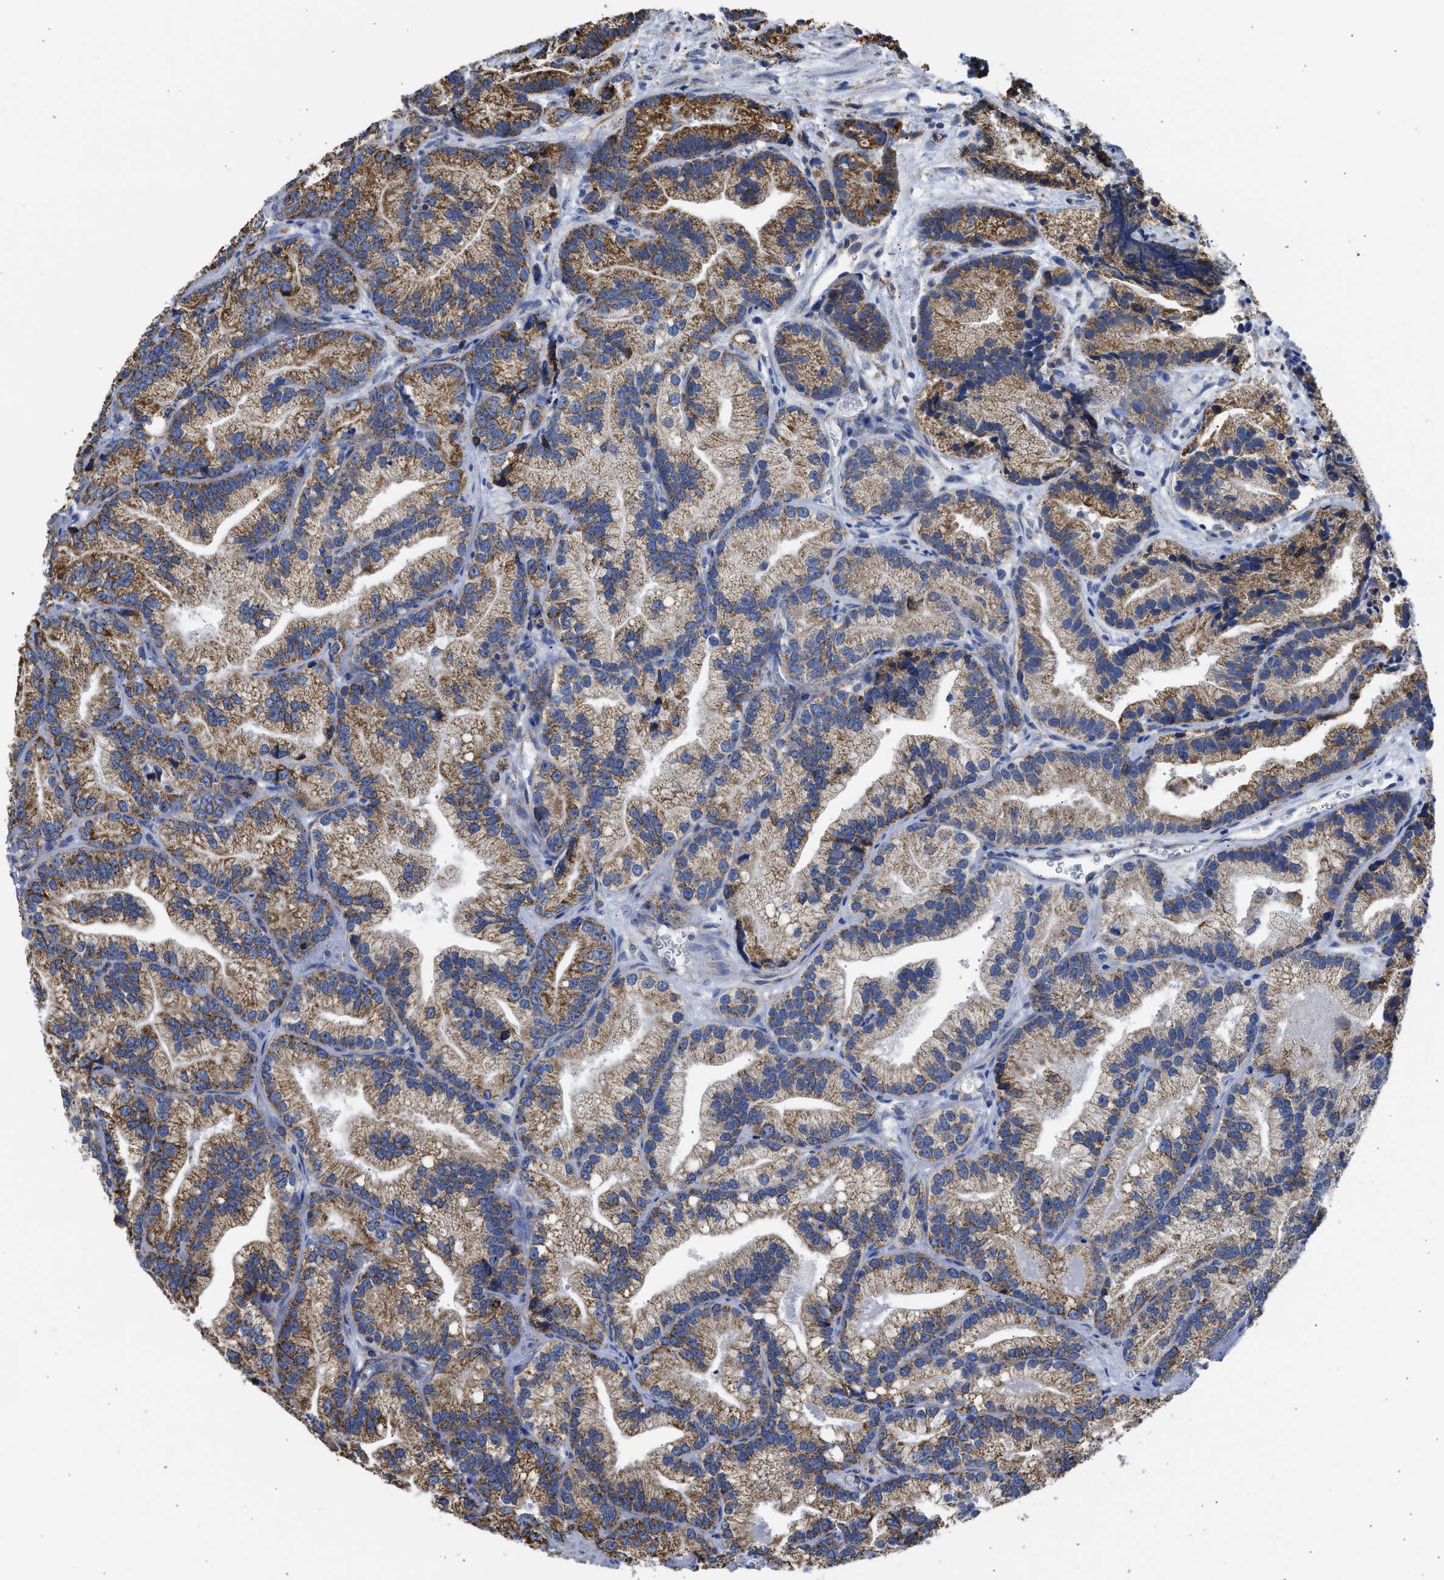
{"staining": {"intensity": "moderate", "quantity": ">75%", "location": "cytoplasmic/membranous"}, "tissue": "prostate cancer", "cell_type": "Tumor cells", "image_type": "cancer", "snomed": [{"axis": "morphology", "description": "Adenocarcinoma, Low grade"}, {"axis": "topography", "description": "Prostate"}], "caption": "A photomicrograph of low-grade adenocarcinoma (prostate) stained for a protein demonstrates moderate cytoplasmic/membranous brown staining in tumor cells.", "gene": "CYCS", "patient": {"sex": "male", "age": 89}}